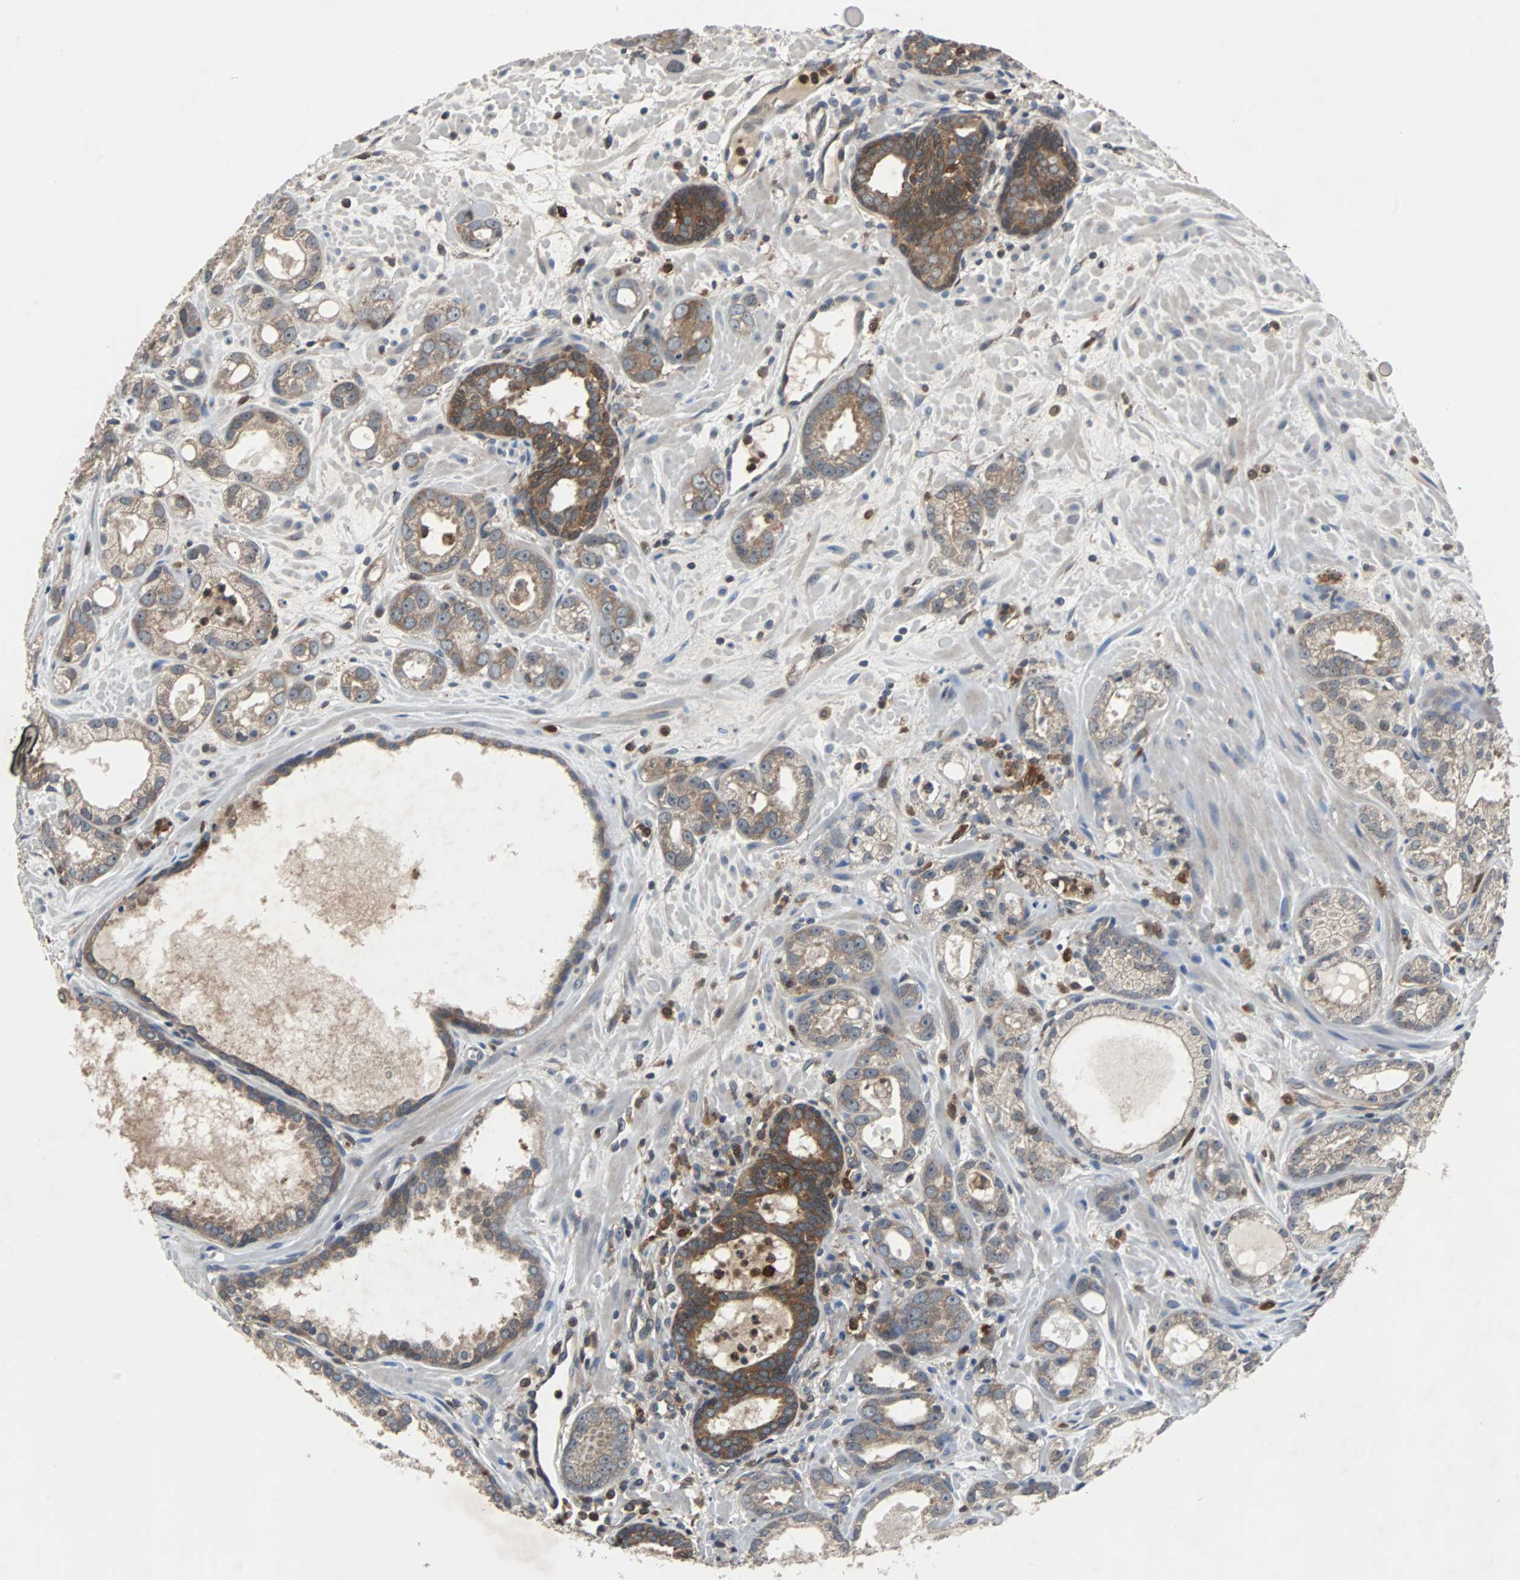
{"staining": {"intensity": "moderate", "quantity": ">75%", "location": "cytoplasmic/membranous"}, "tissue": "prostate cancer", "cell_type": "Tumor cells", "image_type": "cancer", "snomed": [{"axis": "morphology", "description": "Adenocarcinoma, Low grade"}, {"axis": "topography", "description": "Prostate"}], "caption": "Prostate low-grade adenocarcinoma stained for a protein (brown) shows moderate cytoplasmic/membranous positive staining in approximately >75% of tumor cells.", "gene": "PAK1", "patient": {"sex": "male", "age": 57}}